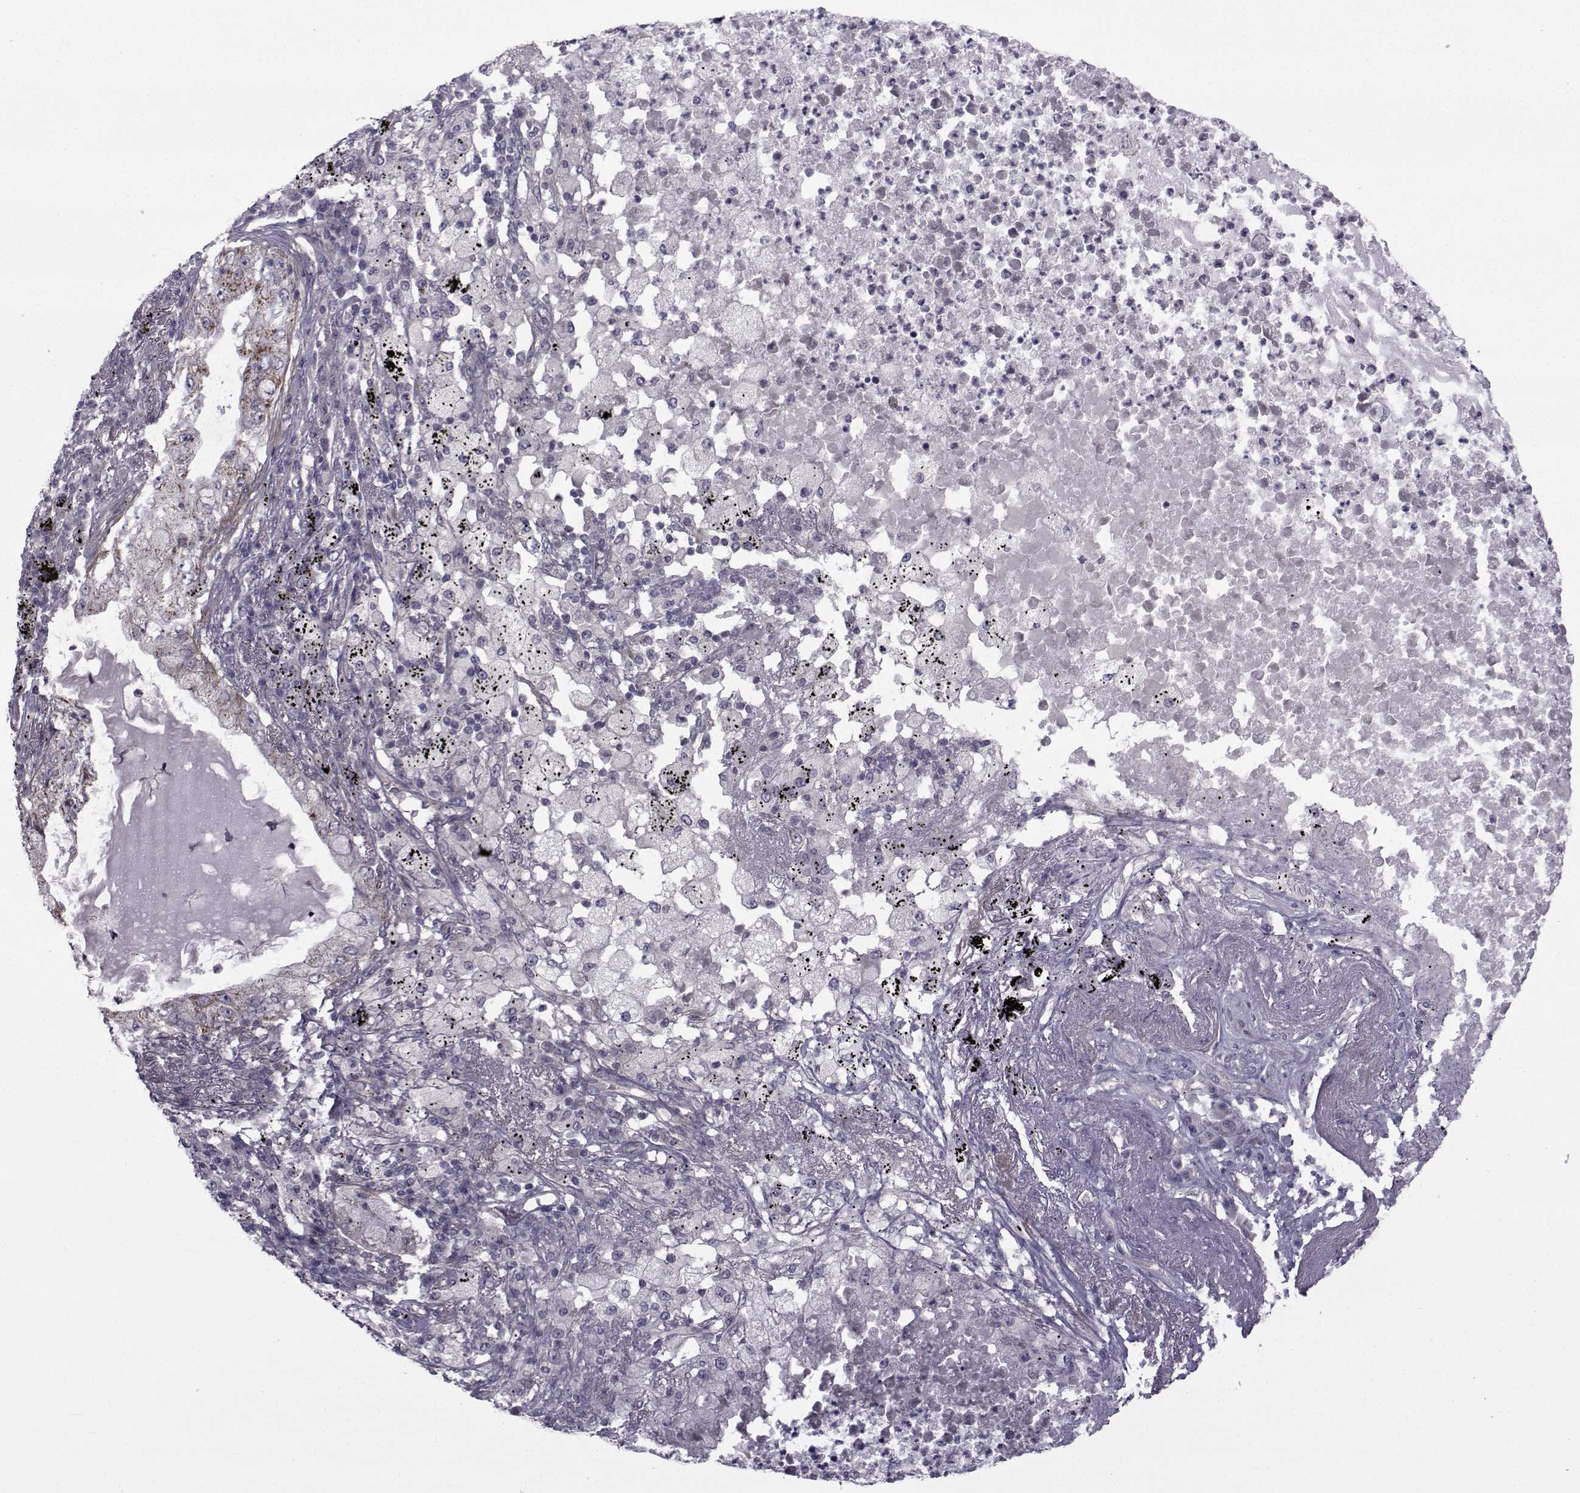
{"staining": {"intensity": "negative", "quantity": "none", "location": "none"}, "tissue": "lung cancer", "cell_type": "Tumor cells", "image_type": "cancer", "snomed": [{"axis": "morphology", "description": "Adenocarcinoma, NOS"}, {"axis": "topography", "description": "Lung"}], "caption": "Tumor cells show no significant protein positivity in lung cancer.", "gene": "CFAP74", "patient": {"sex": "female", "age": 73}}